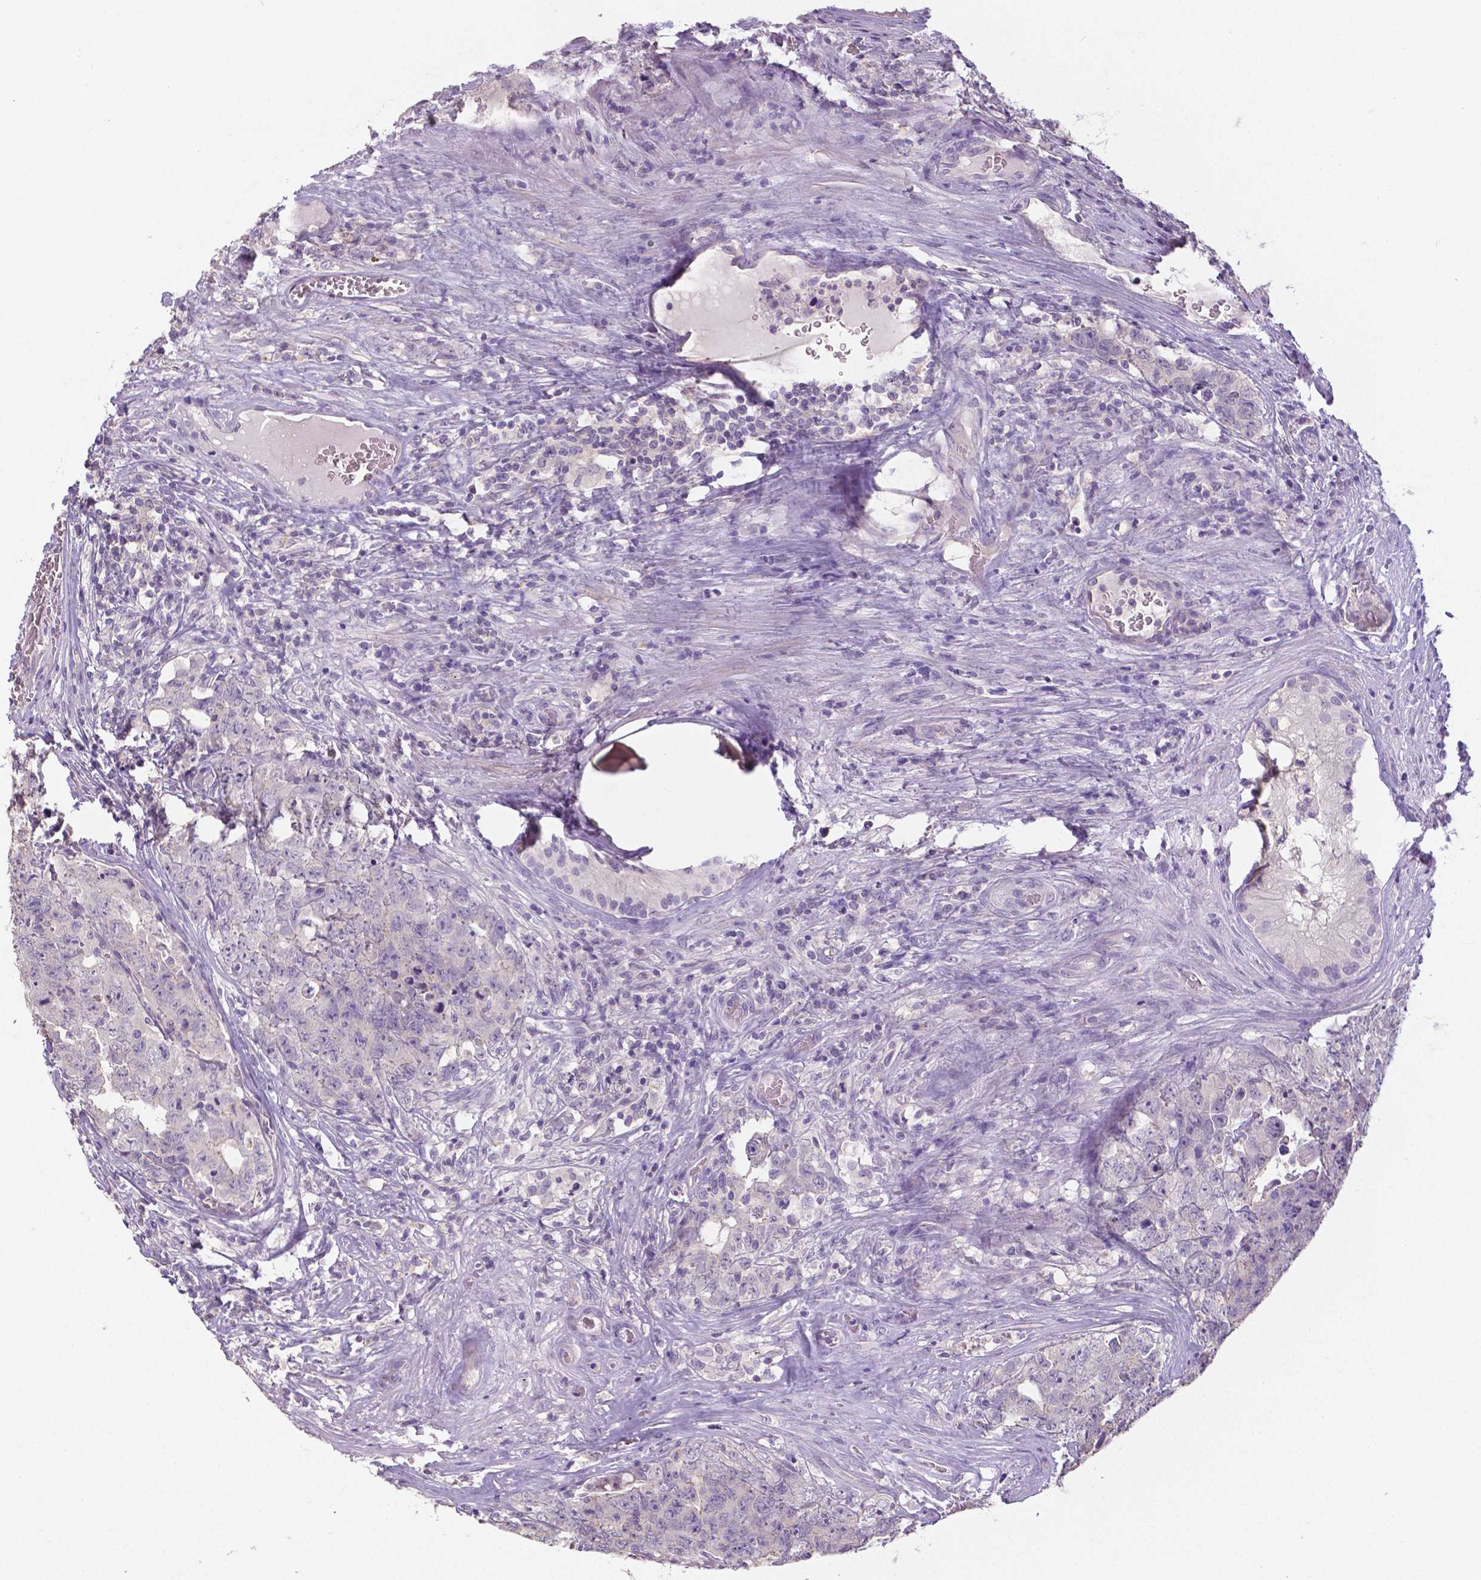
{"staining": {"intensity": "negative", "quantity": "none", "location": "none"}, "tissue": "testis cancer", "cell_type": "Tumor cells", "image_type": "cancer", "snomed": [{"axis": "morphology", "description": "Carcinoma, Embryonal, NOS"}, {"axis": "topography", "description": "Testis"}], "caption": "Photomicrograph shows no significant protein staining in tumor cells of testis cancer.", "gene": "CRMP1", "patient": {"sex": "male", "age": 24}}